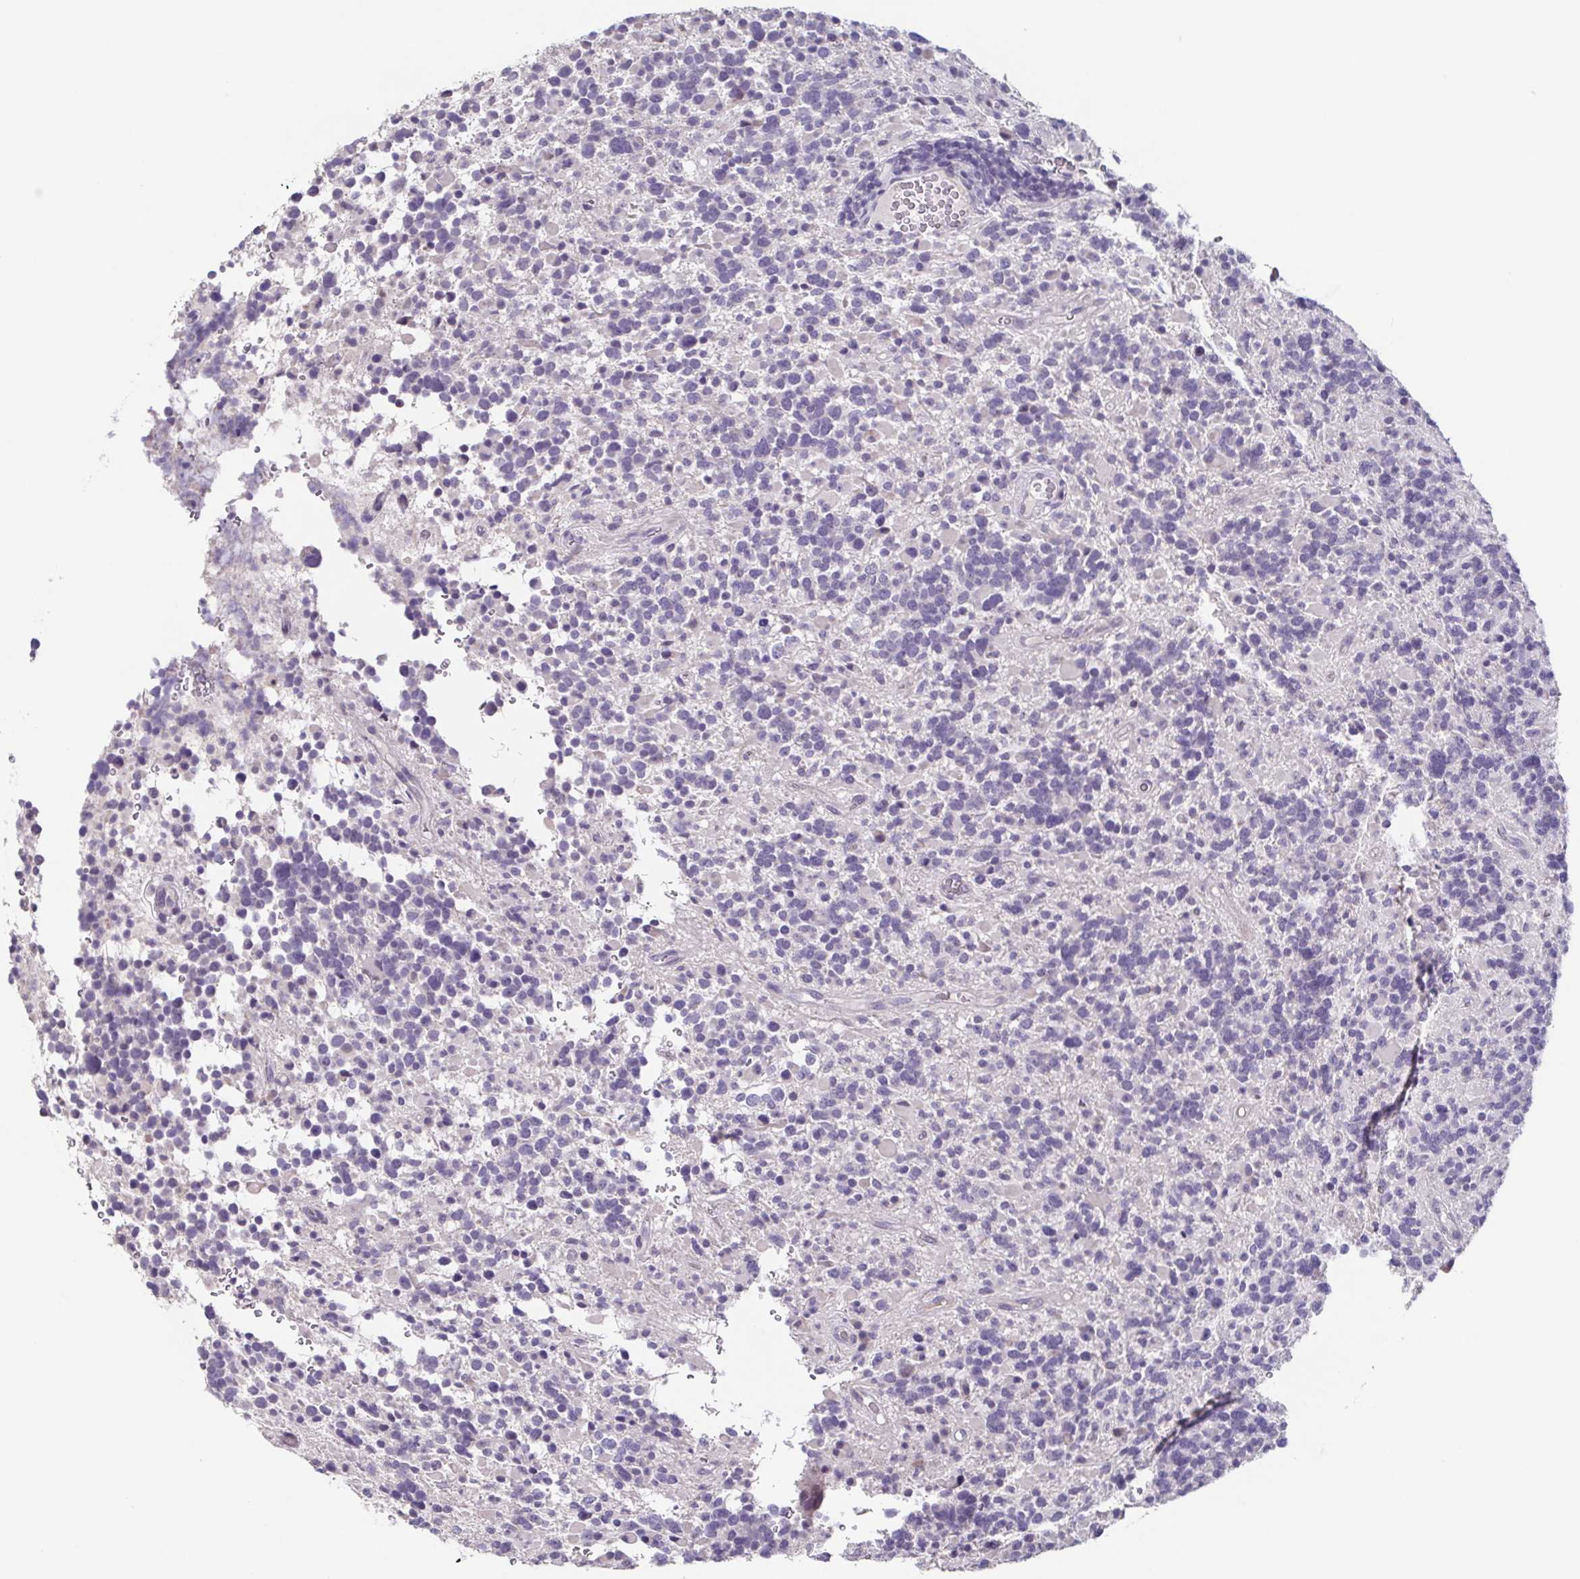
{"staining": {"intensity": "negative", "quantity": "none", "location": "none"}, "tissue": "glioma", "cell_type": "Tumor cells", "image_type": "cancer", "snomed": [{"axis": "morphology", "description": "Glioma, malignant, High grade"}, {"axis": "topography", "description": "Brain"}], "caption": "A micrograph of human high-grade glioma (malignant) is negative for staining in tumor cells.", "gene": "GHRL", "patient": {"sex": "female", "age": 40}}